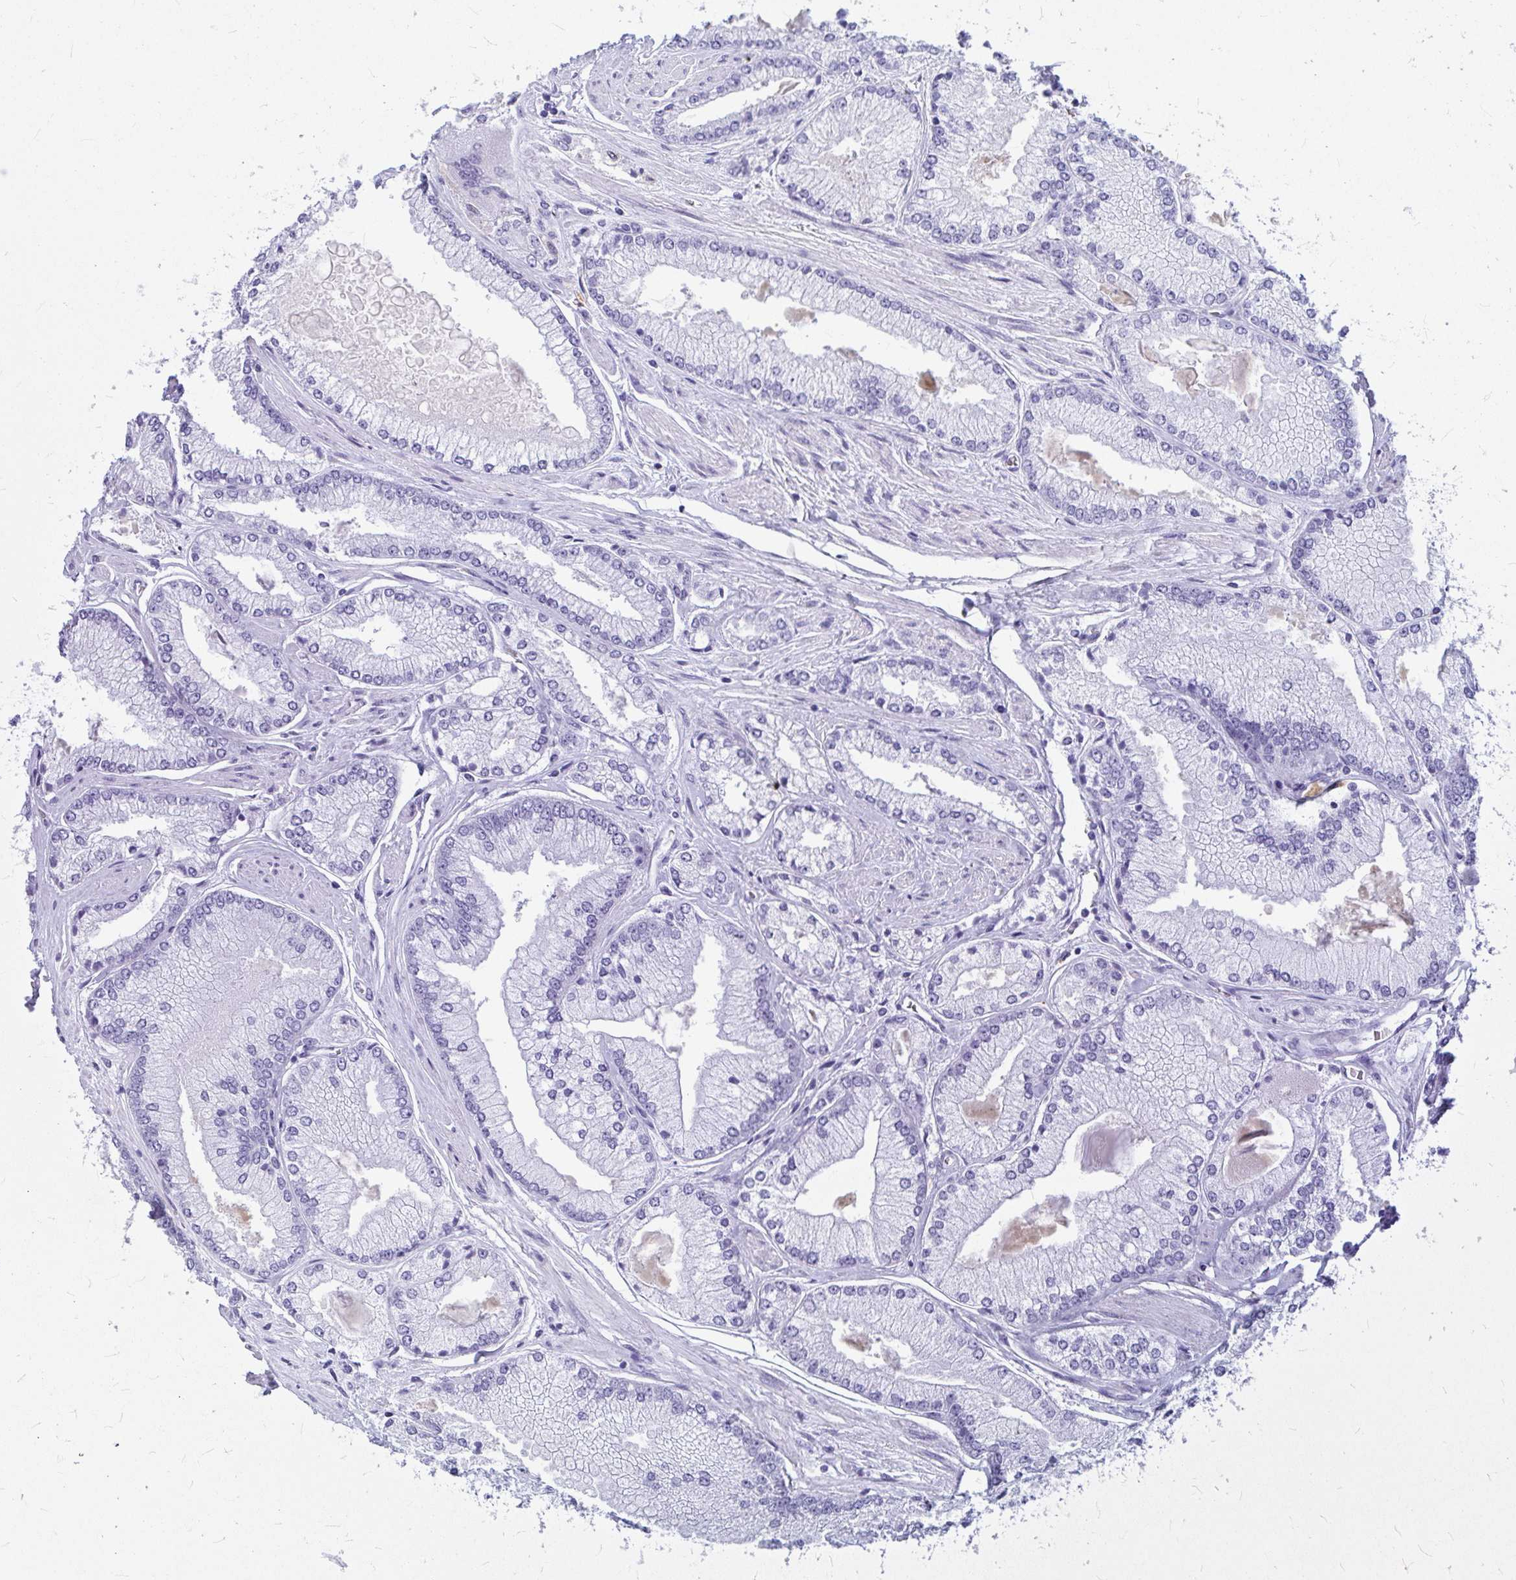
{"staining": {"intensity": "negative", "quantity": "none", "location": "none"}, "tissue": "prostate cancer", "cell_type": "Tumor cells", "image_type": "cancer", "snomed": [{"axis": "morphology", "description": "Adenocarcinoma, Low grade"}, {"axis": "topography", "description": "Prostate"}], "caption": "The immunohistochemistry image has no significant positivity in tumor cells of prostate cancer tissue.", "gene": "OR5J2", "patient": {"sex": "male", "age": 67}}